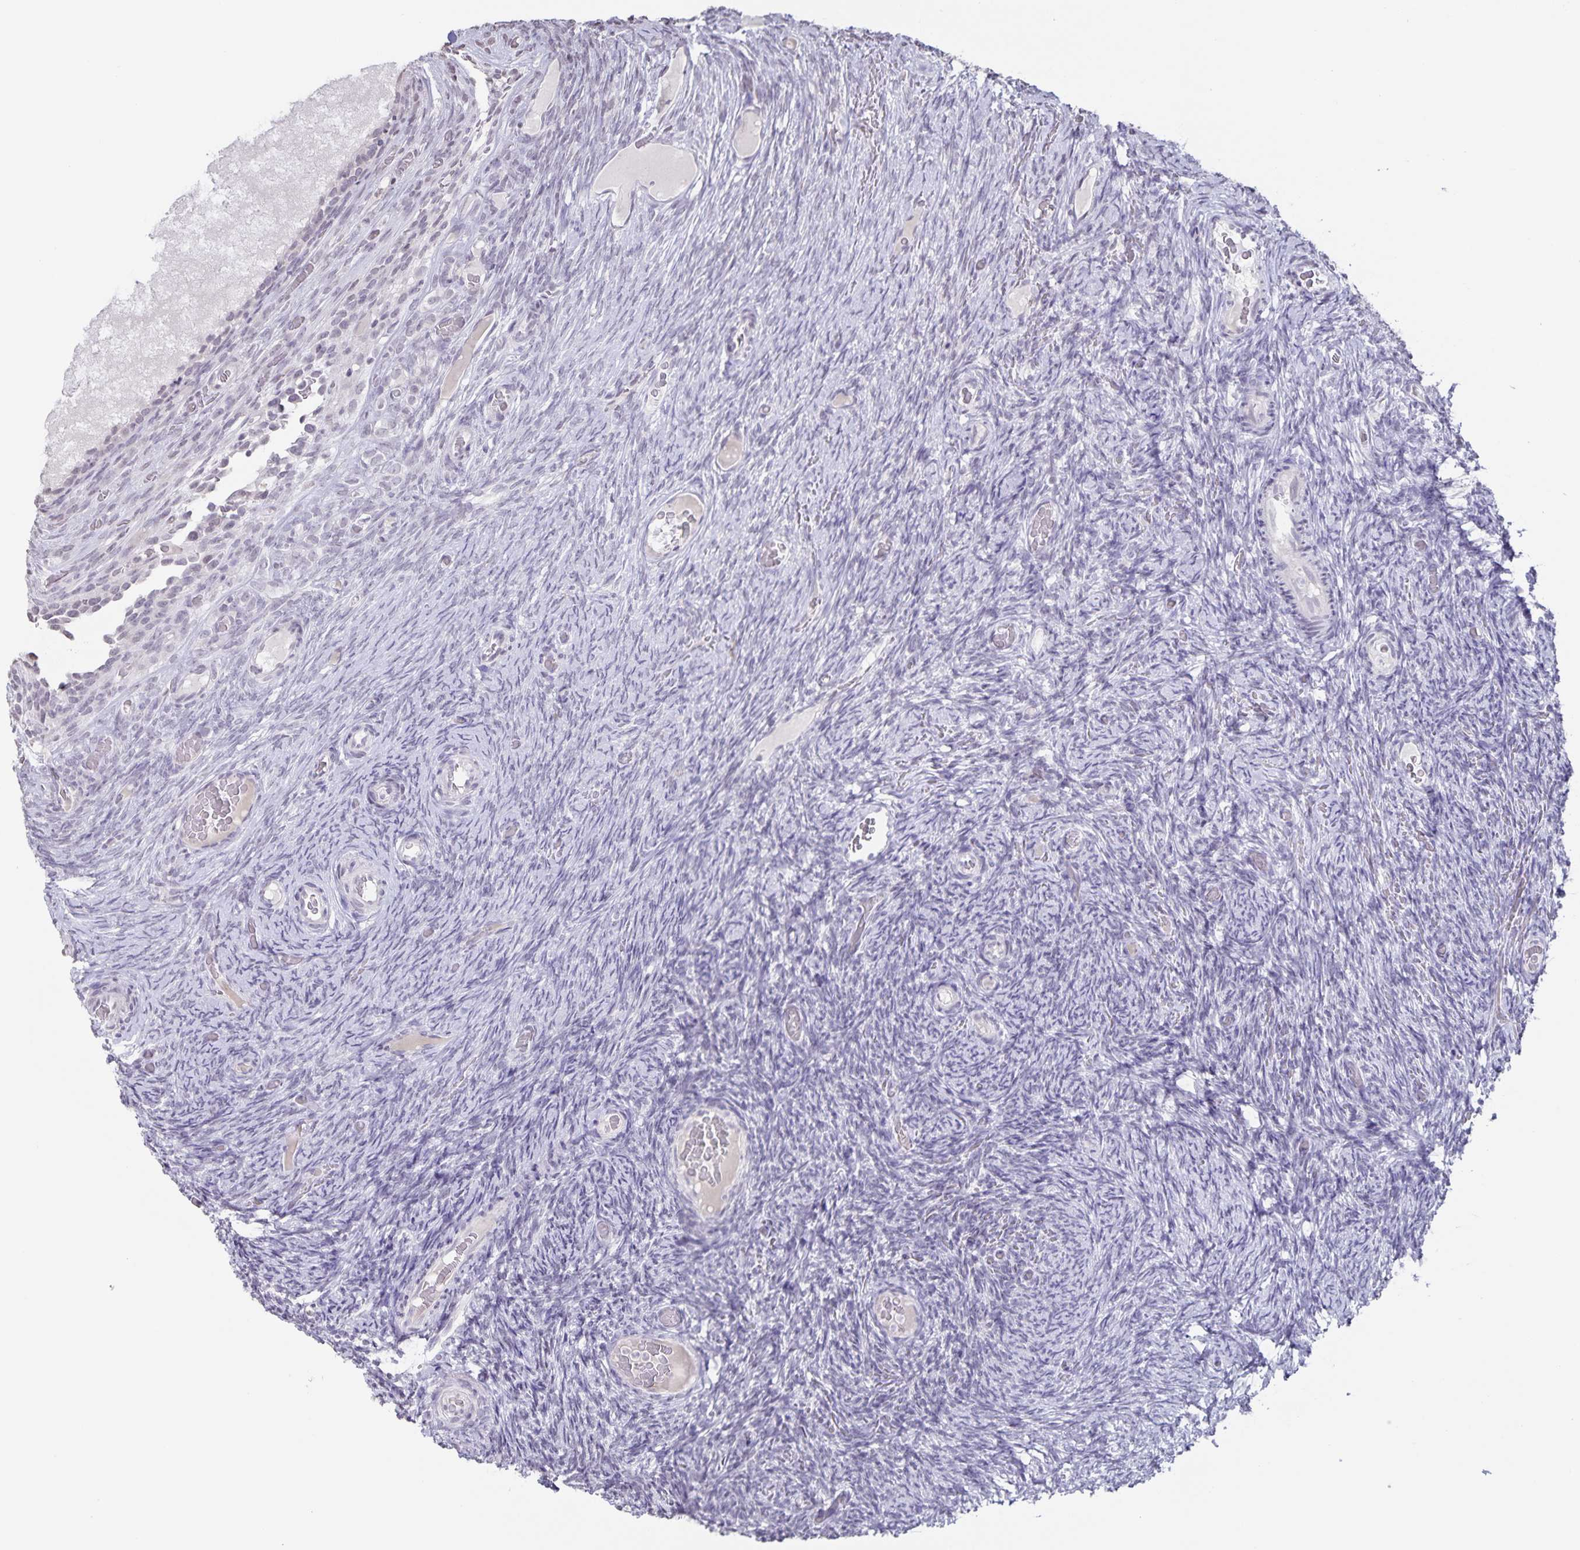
{"staining": {"intensity": "negative", "quantity": "none", "location": "none"}, "tissue": "ovary", "cell_type": "Ovarian stroma cells", "image_type": "normal", "snomed": [{"axis": "morphology", "description": "Normal tissue, NOS"}, {"axis": "topography", "description": "Ovary"}], "caption": "The photomicrograph reveals no significant staining in ovarian stroma cells of ovary. Brightfield microscopy of immunohistochemistry (IHC) stained with DAB (brown) and hematoxylin (blue), captured at high magnification.", "gene": "AQP4", "patient": {"sex": "female", "age": 34}}